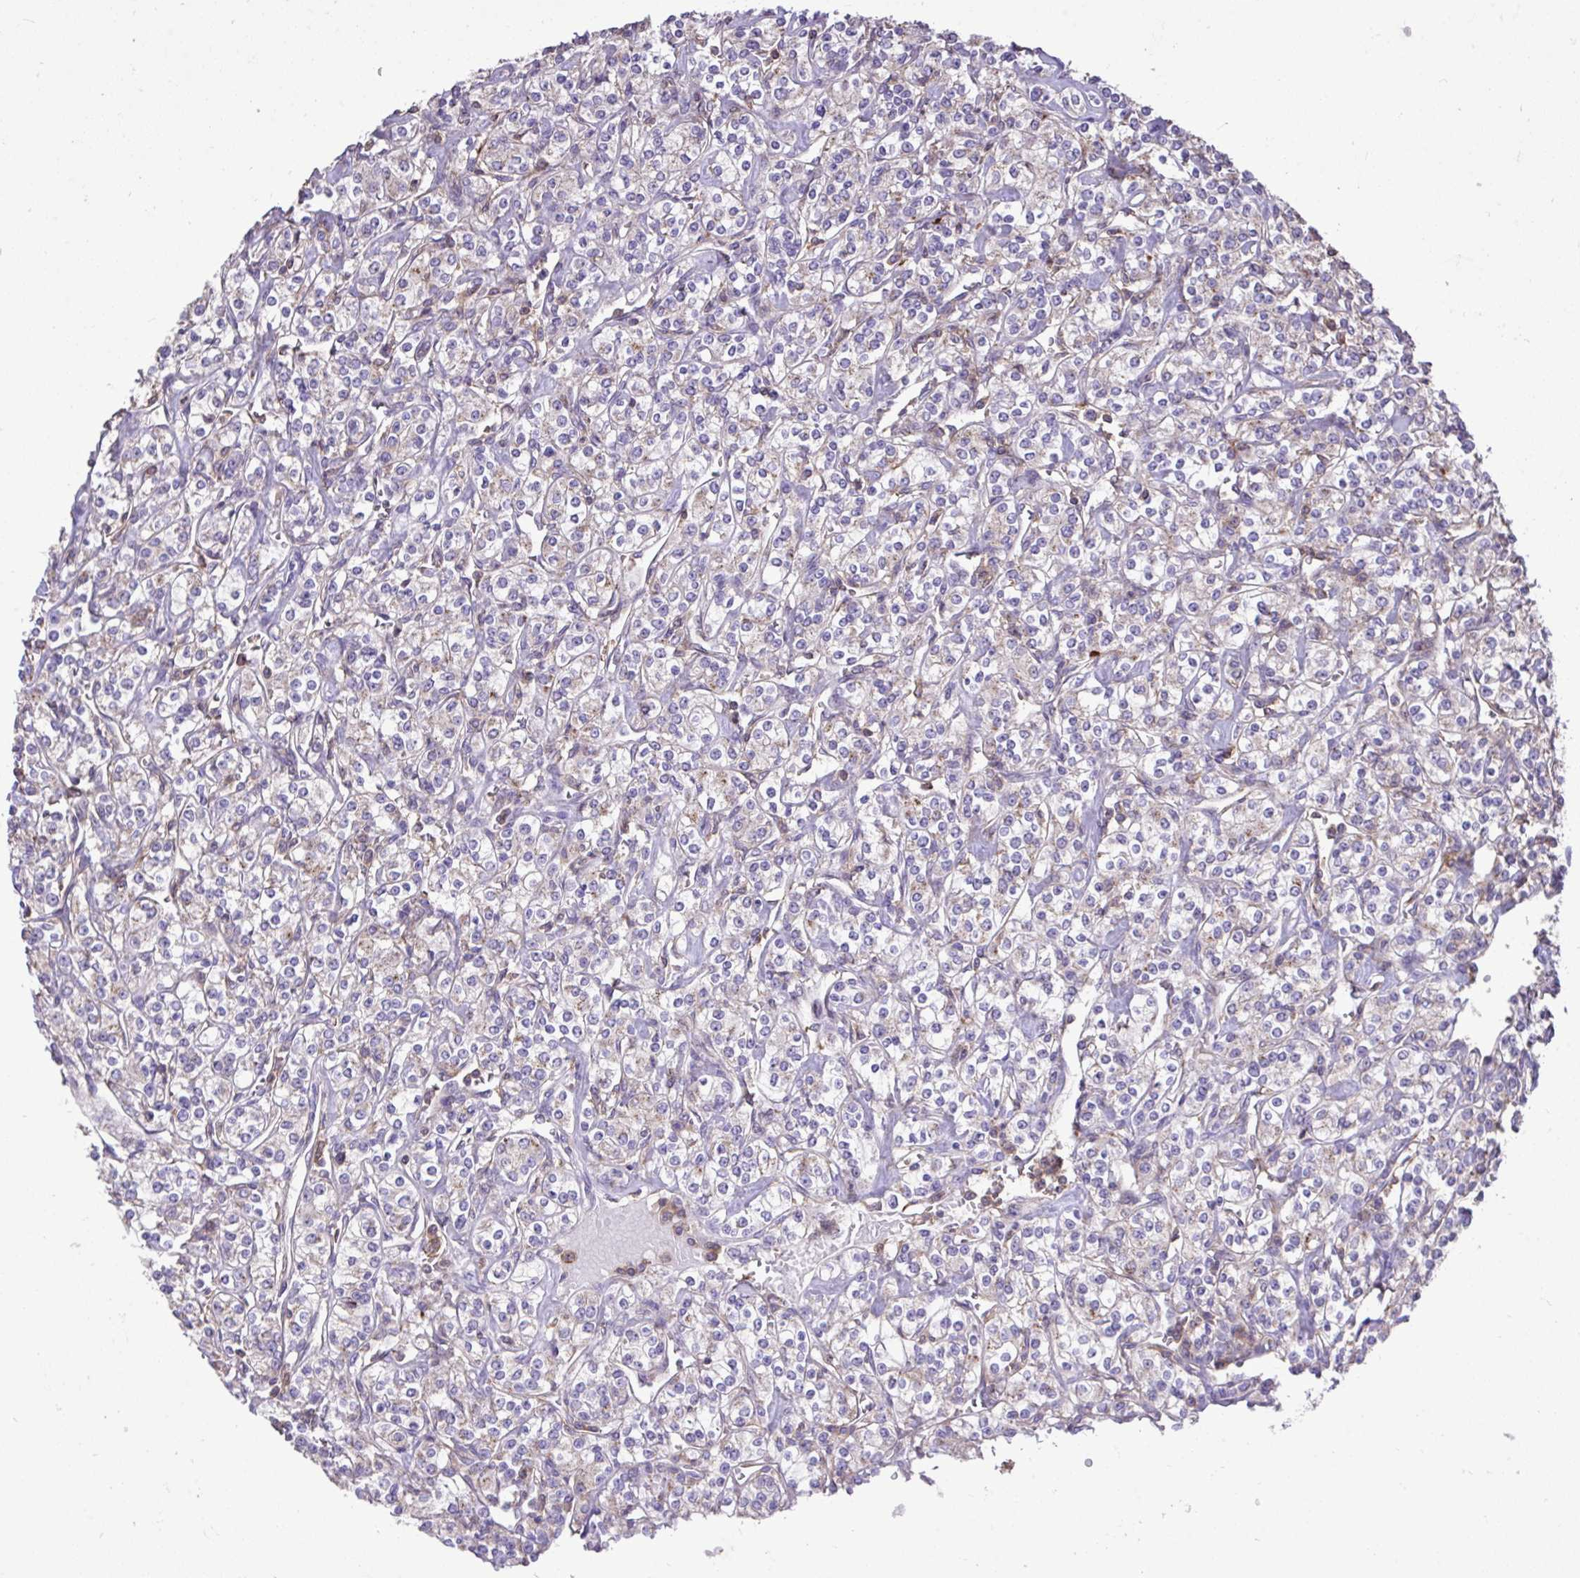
{"staining": {"intensity": "weak", "quantity": "<25%", "location": "cytoplasmic/membranous"}, "tissue": "renal cancer", "cell_type": "Tumor cells", "image_type": "cancer", "snomed": [{"axis": "morphology", "description": "Adenocarcinoma, NOS"}, {"axis": "topography", "description": "Kidney"}], "caption": "Micrograph shows no protein staining in tumor cells of renal cancer (adenocarcinoma) tissue. (DAB IHC, high magnification).", "gene": "IGFL2", "patient": {"sex": "male", "age": 77}}